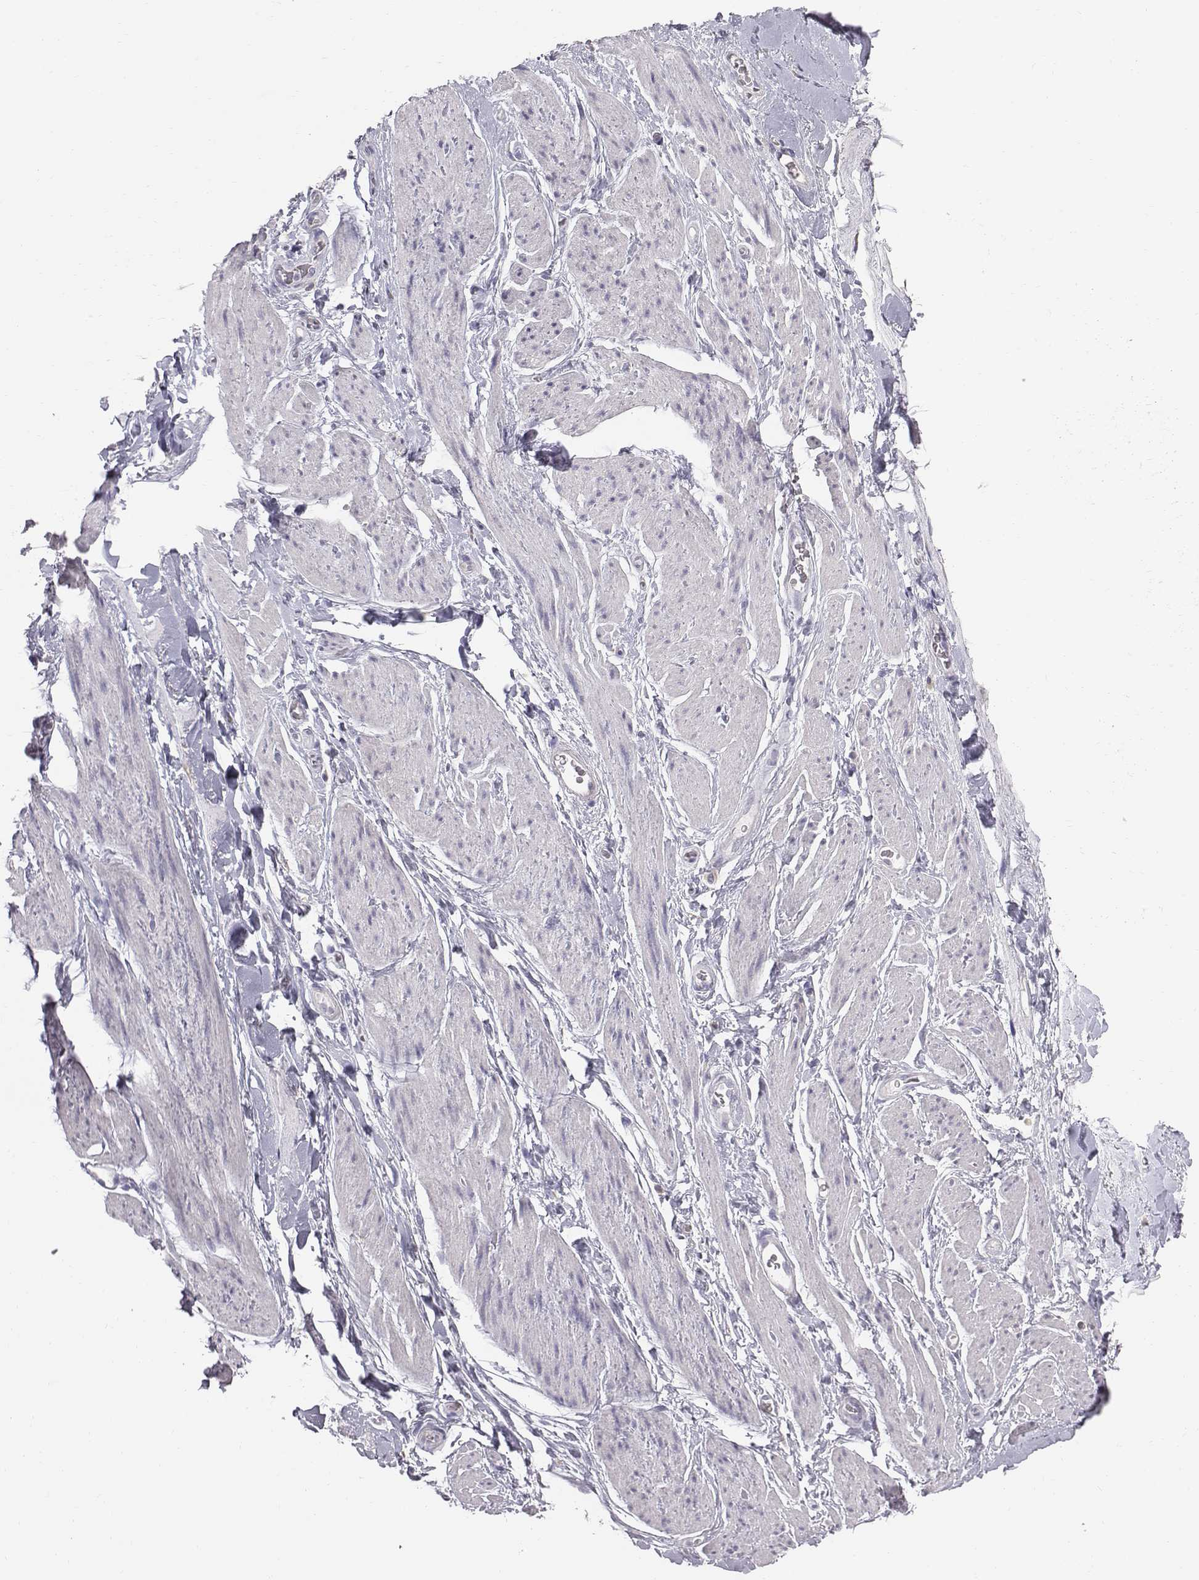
{"staining": {"intensity": "negative", "quantity": "none", "location": "none"}, "tissue": "adipose tissue", "cell_type": "Adipocytes", "image_type": "normal", "snomed": [{"axis": "morphology", "description": "Normal tissue, NOS"}, {"axis": "topography", "description": "Anal"}, {"axis": "topography", "description": "Peripheral nerve tissue"}], "caption": "A high-resolution image shows IHC staining of normal adipose tissue, which exhibits no significant positivity in adipocytes.", "gene": "C6orf58", "patient": {"sex": "male", "age": 53}}